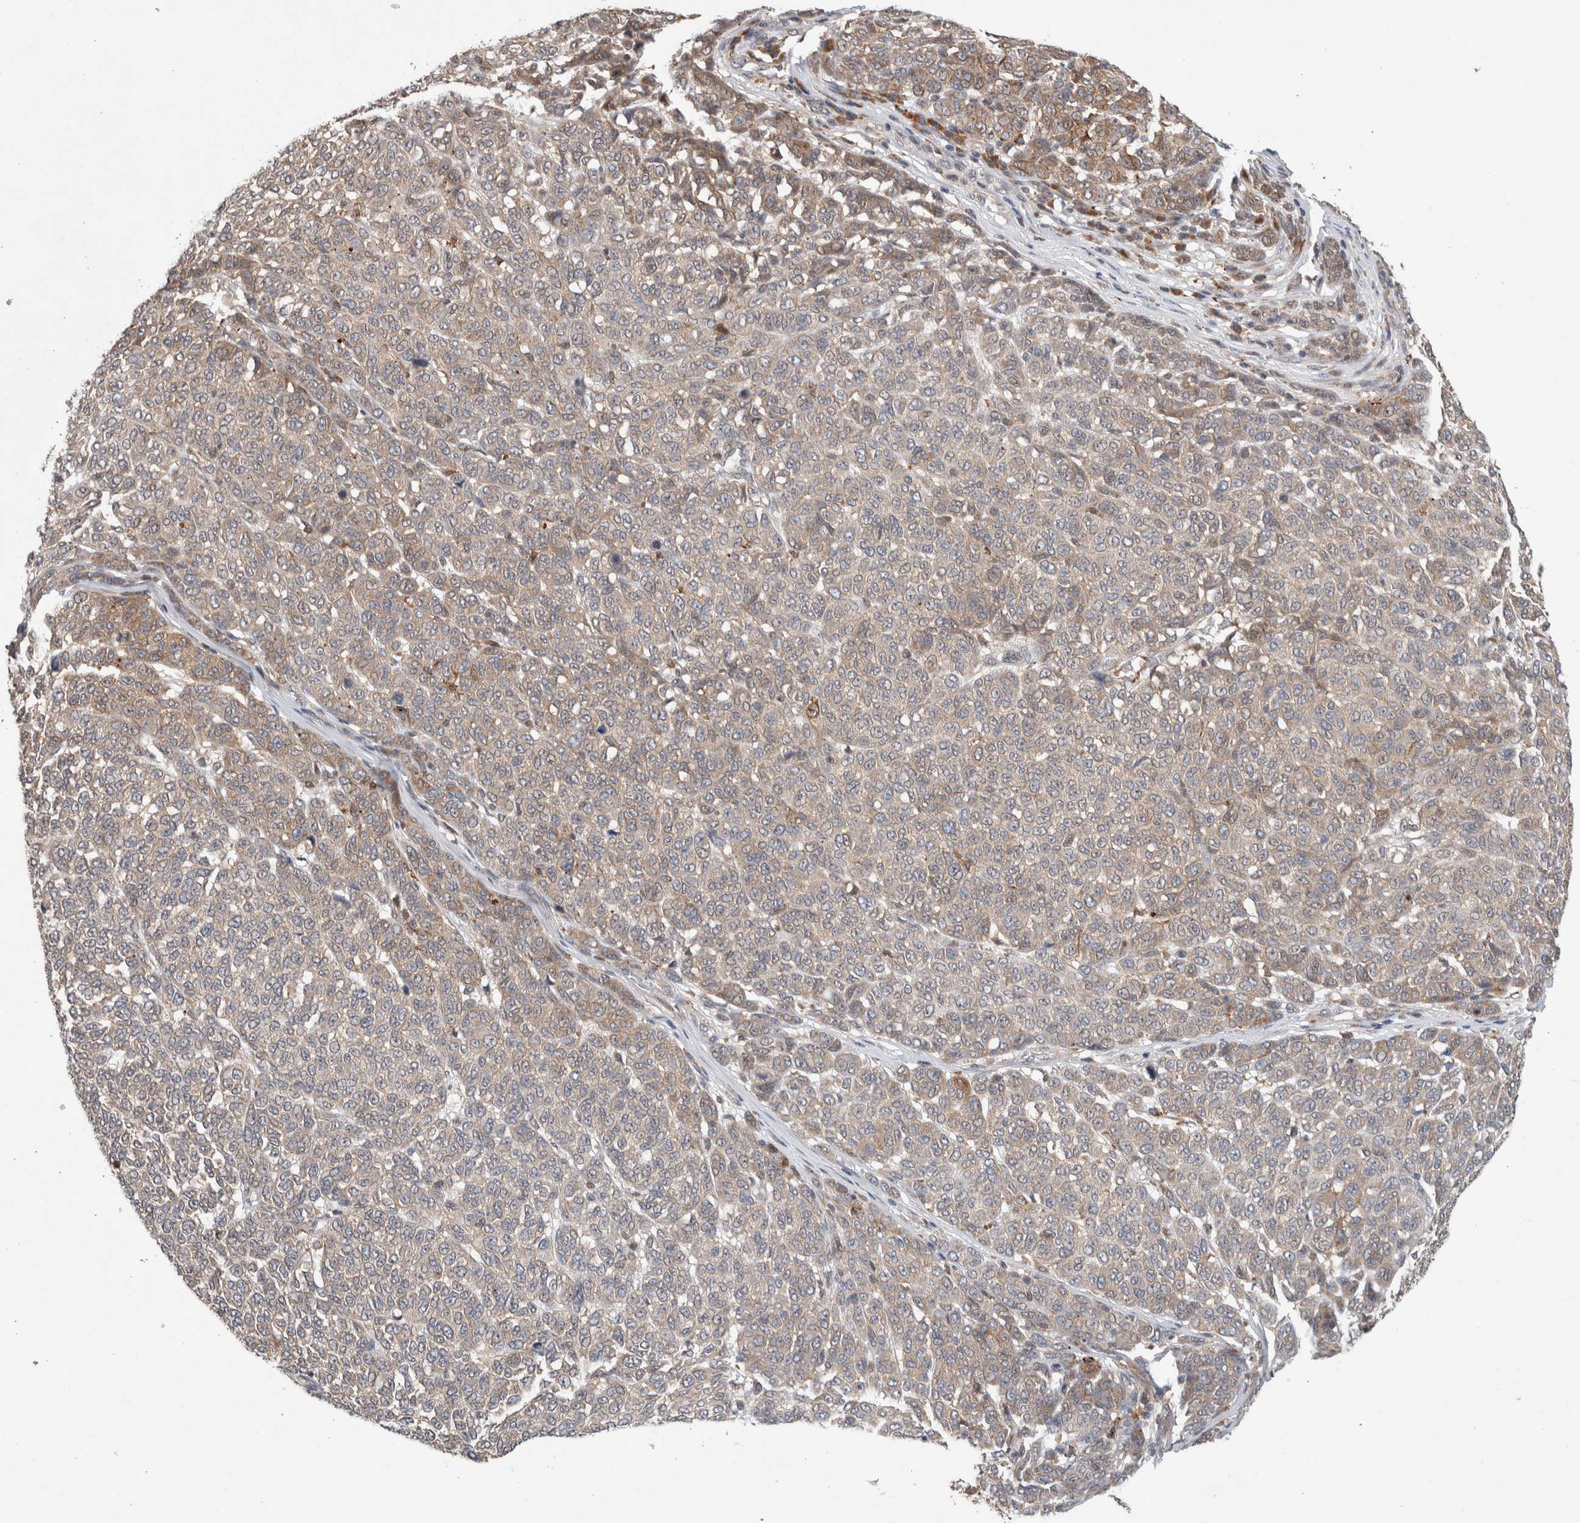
{"staining": {"intensity": "weak", "quantity": "25%-75%", "location": "cytoplasmic/membranous"}, "tissue": "melanoma", "cell_type": "Tumor cells", "image_type": "cancer", "snomed": [{"axis": "morphology", "description": "Malignant melanoma, NOS"}, {"axis": "topography", "description": "Skin"}], "caption": "IHC histopathology image of melanoma stained for a protein (brown), which reveals low levels of weak cytoplasmic/membranous expression in approximately 25%-75% of tumor cells.", "gene": "KCNK1", "patient": {"sex": "male", "age": 59}}